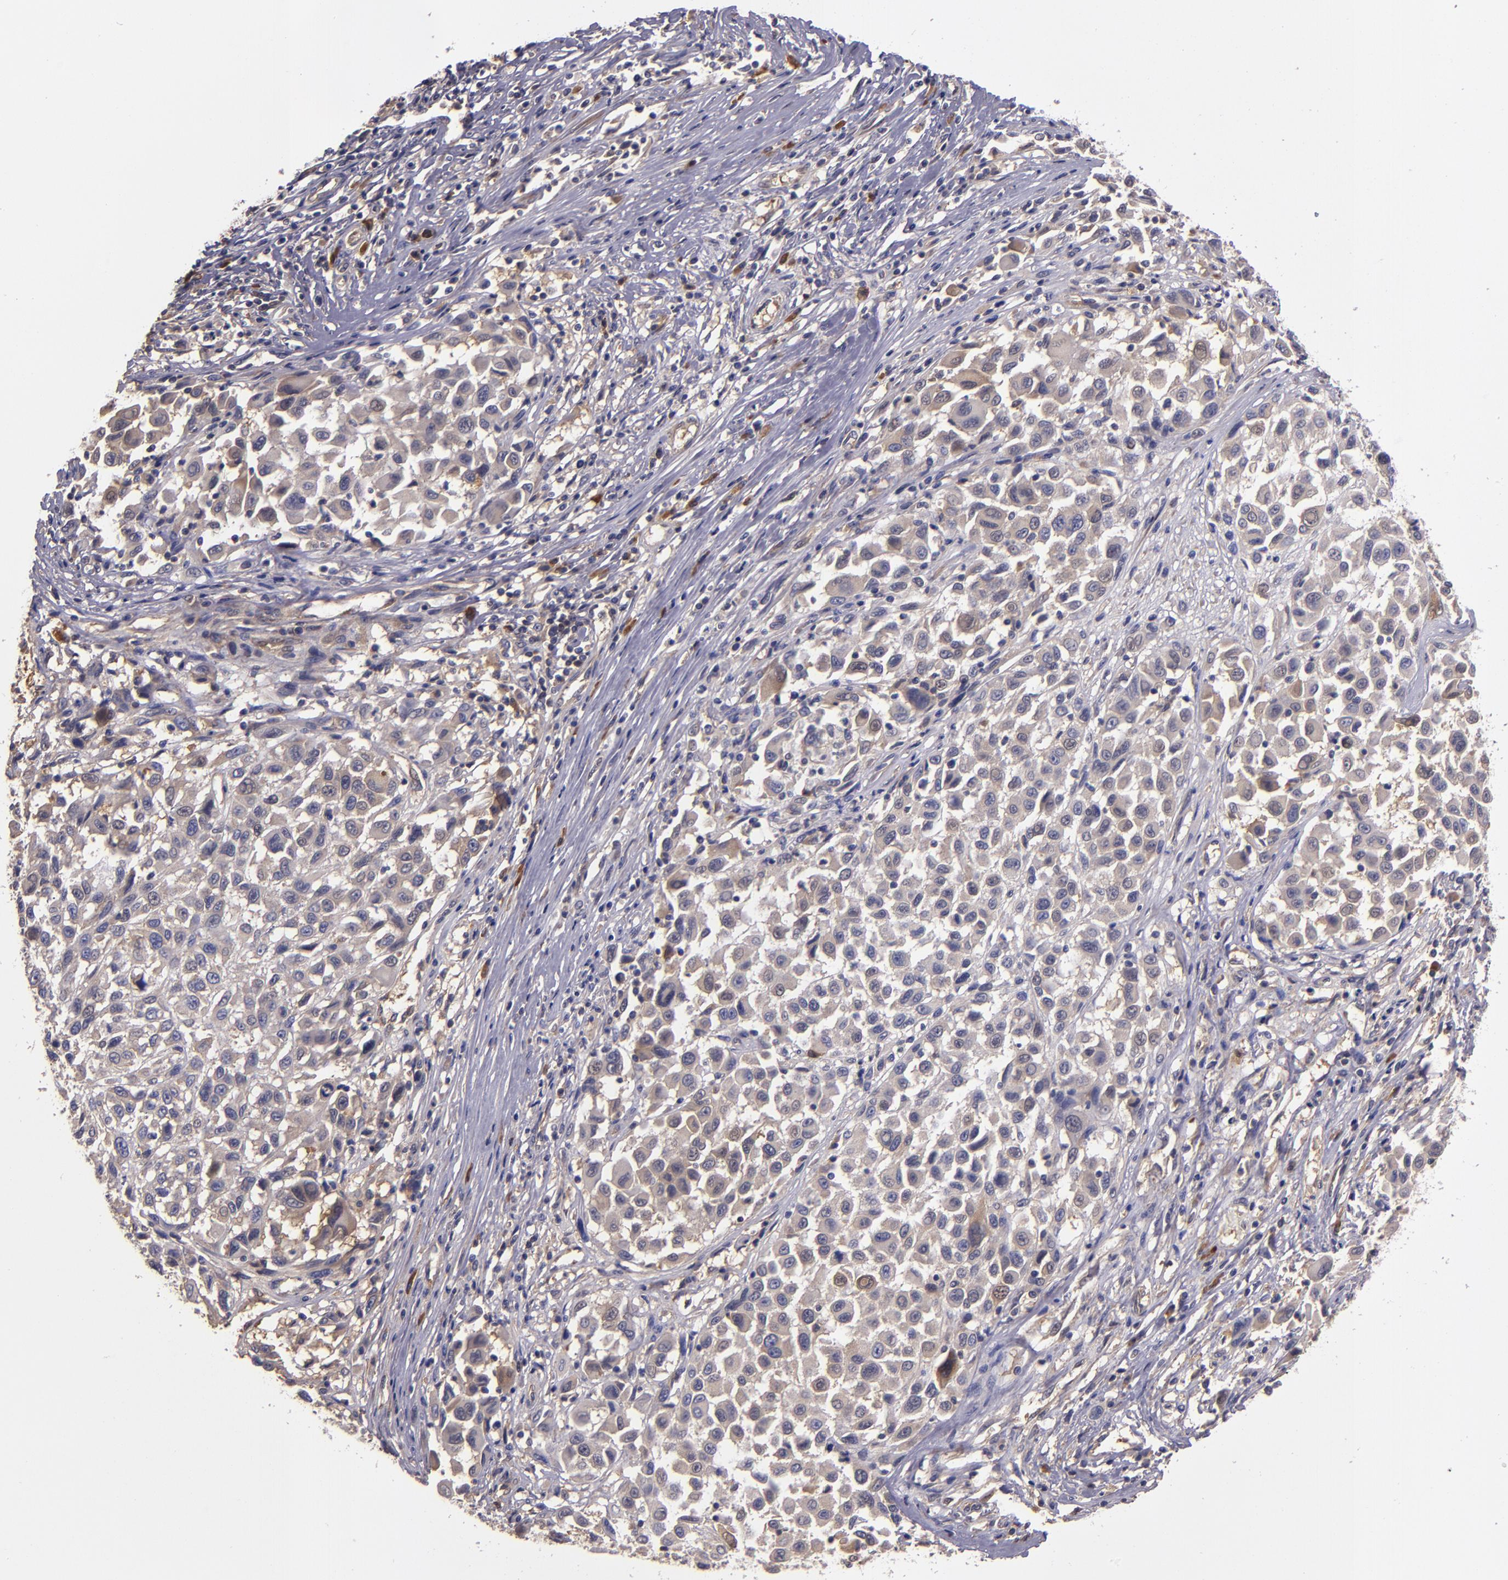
{"staining": {"intensity": "weak", "quantity": "25%-75%", "location": "cytoplasmic/membranous"}, "tissue": "melanoma", "cell_type": "Tumor cells", "image_type": "cancer", "snomed": [{"axis": "morphology", "description": "Malignant melanoma, Metastatic site"}, {"axis": "topography", "description": "Lymph node"}], "caption": "A high-resolution micrograph shows immunohistochemistry (IHC) staining of melanoma, which displays weak cytoplasmic/membranous positivity in about 25%-75% of tumor cells.", "gene": "CARS1", "patient": {"sex": "male", "age": 61}}